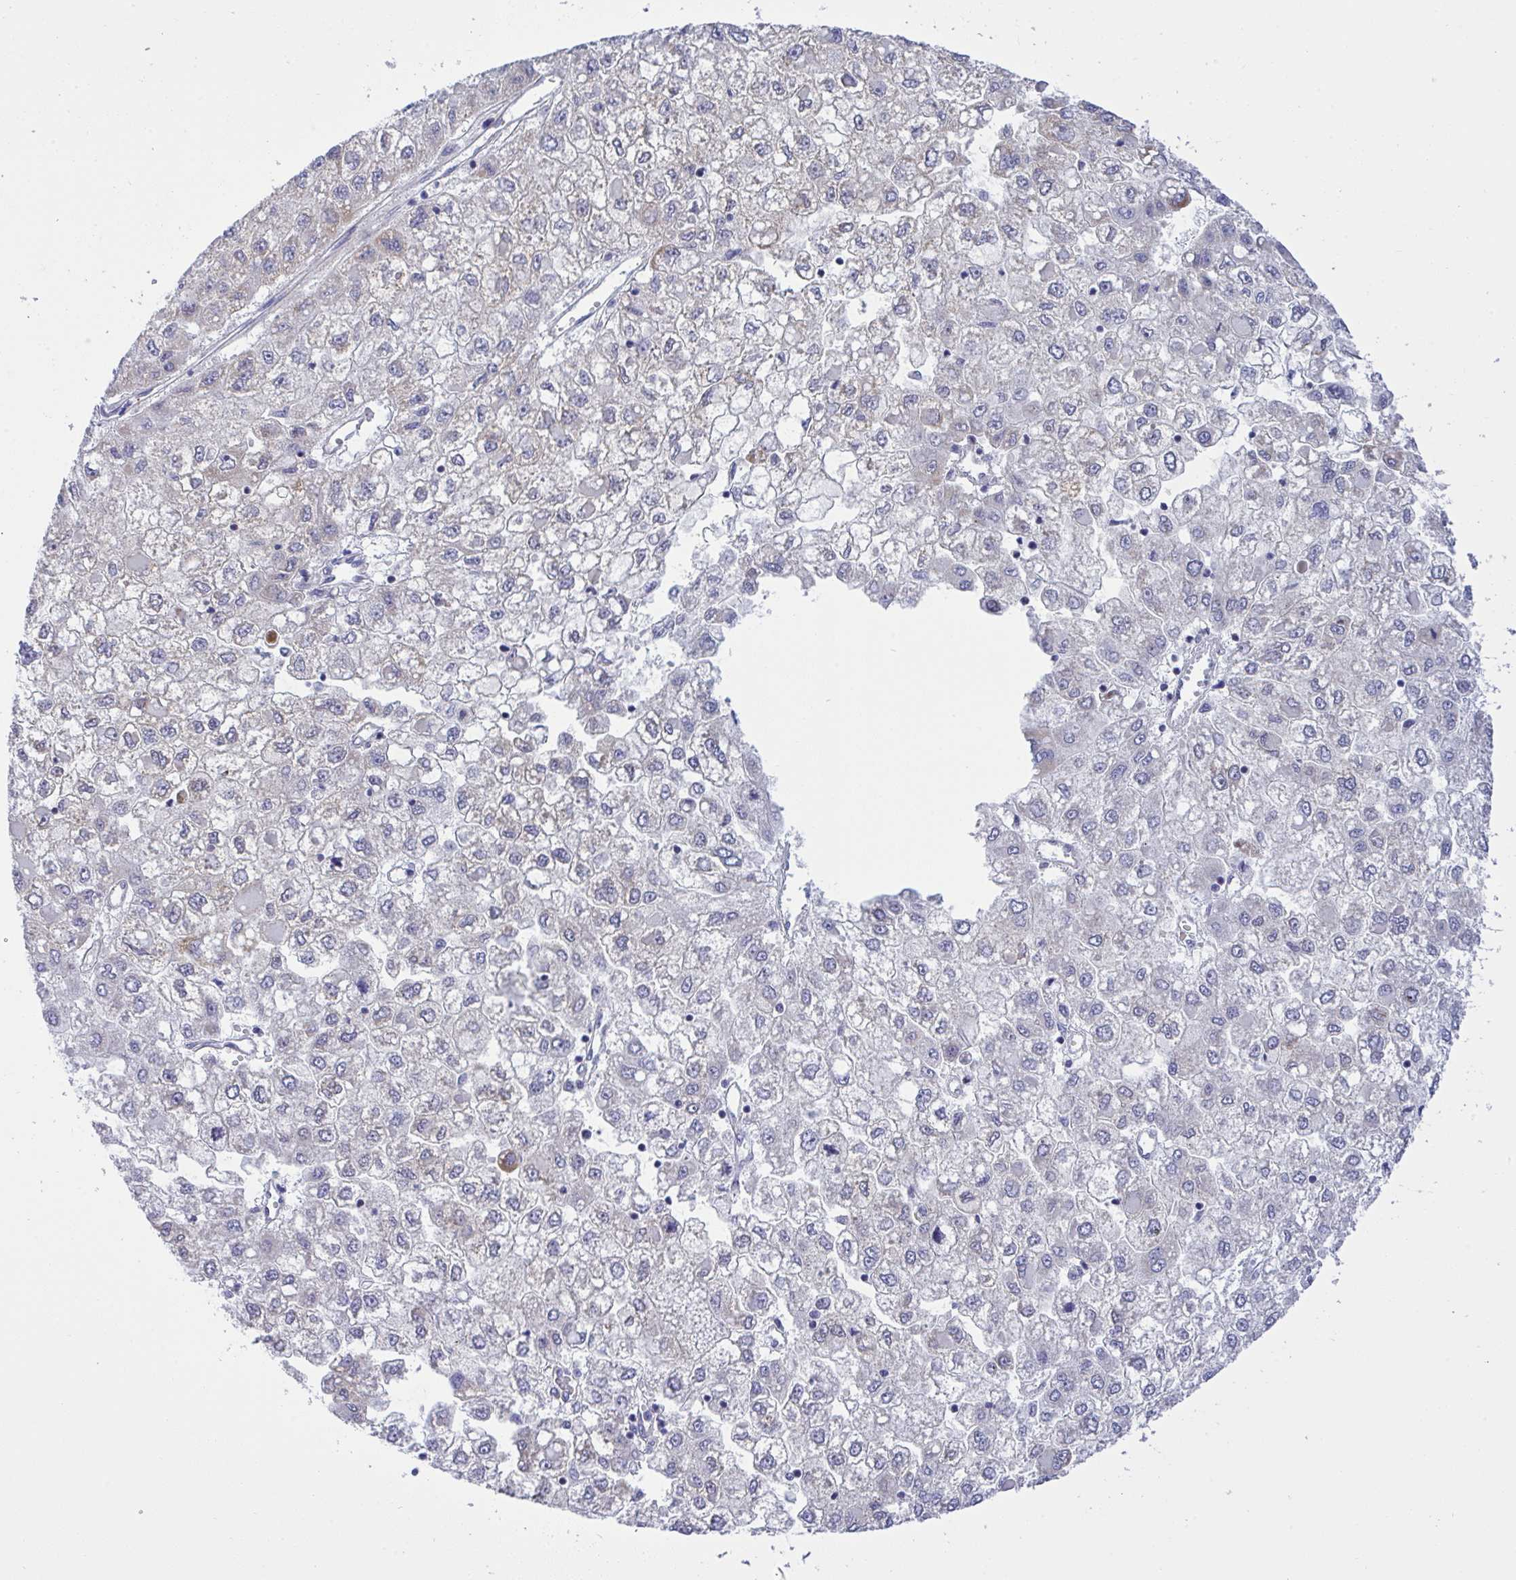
{"staining": {"intensity": "negative", "quantity": "none", "location": "none"}, "tissue": "liver cancer", "cell_type": "Tumor cells", "image_type": "cancer", "snomed": [{"axis": "morphology", "description": "Carcinoma, Hepatocellular, NOS"}, {"axis": "topography", "description": "Liver"}], "caption": "Tumor cells are negative for protein expression in human liver cancer.", "gene": "NTN1", "patient": {"sex": "male", "age": 40}}